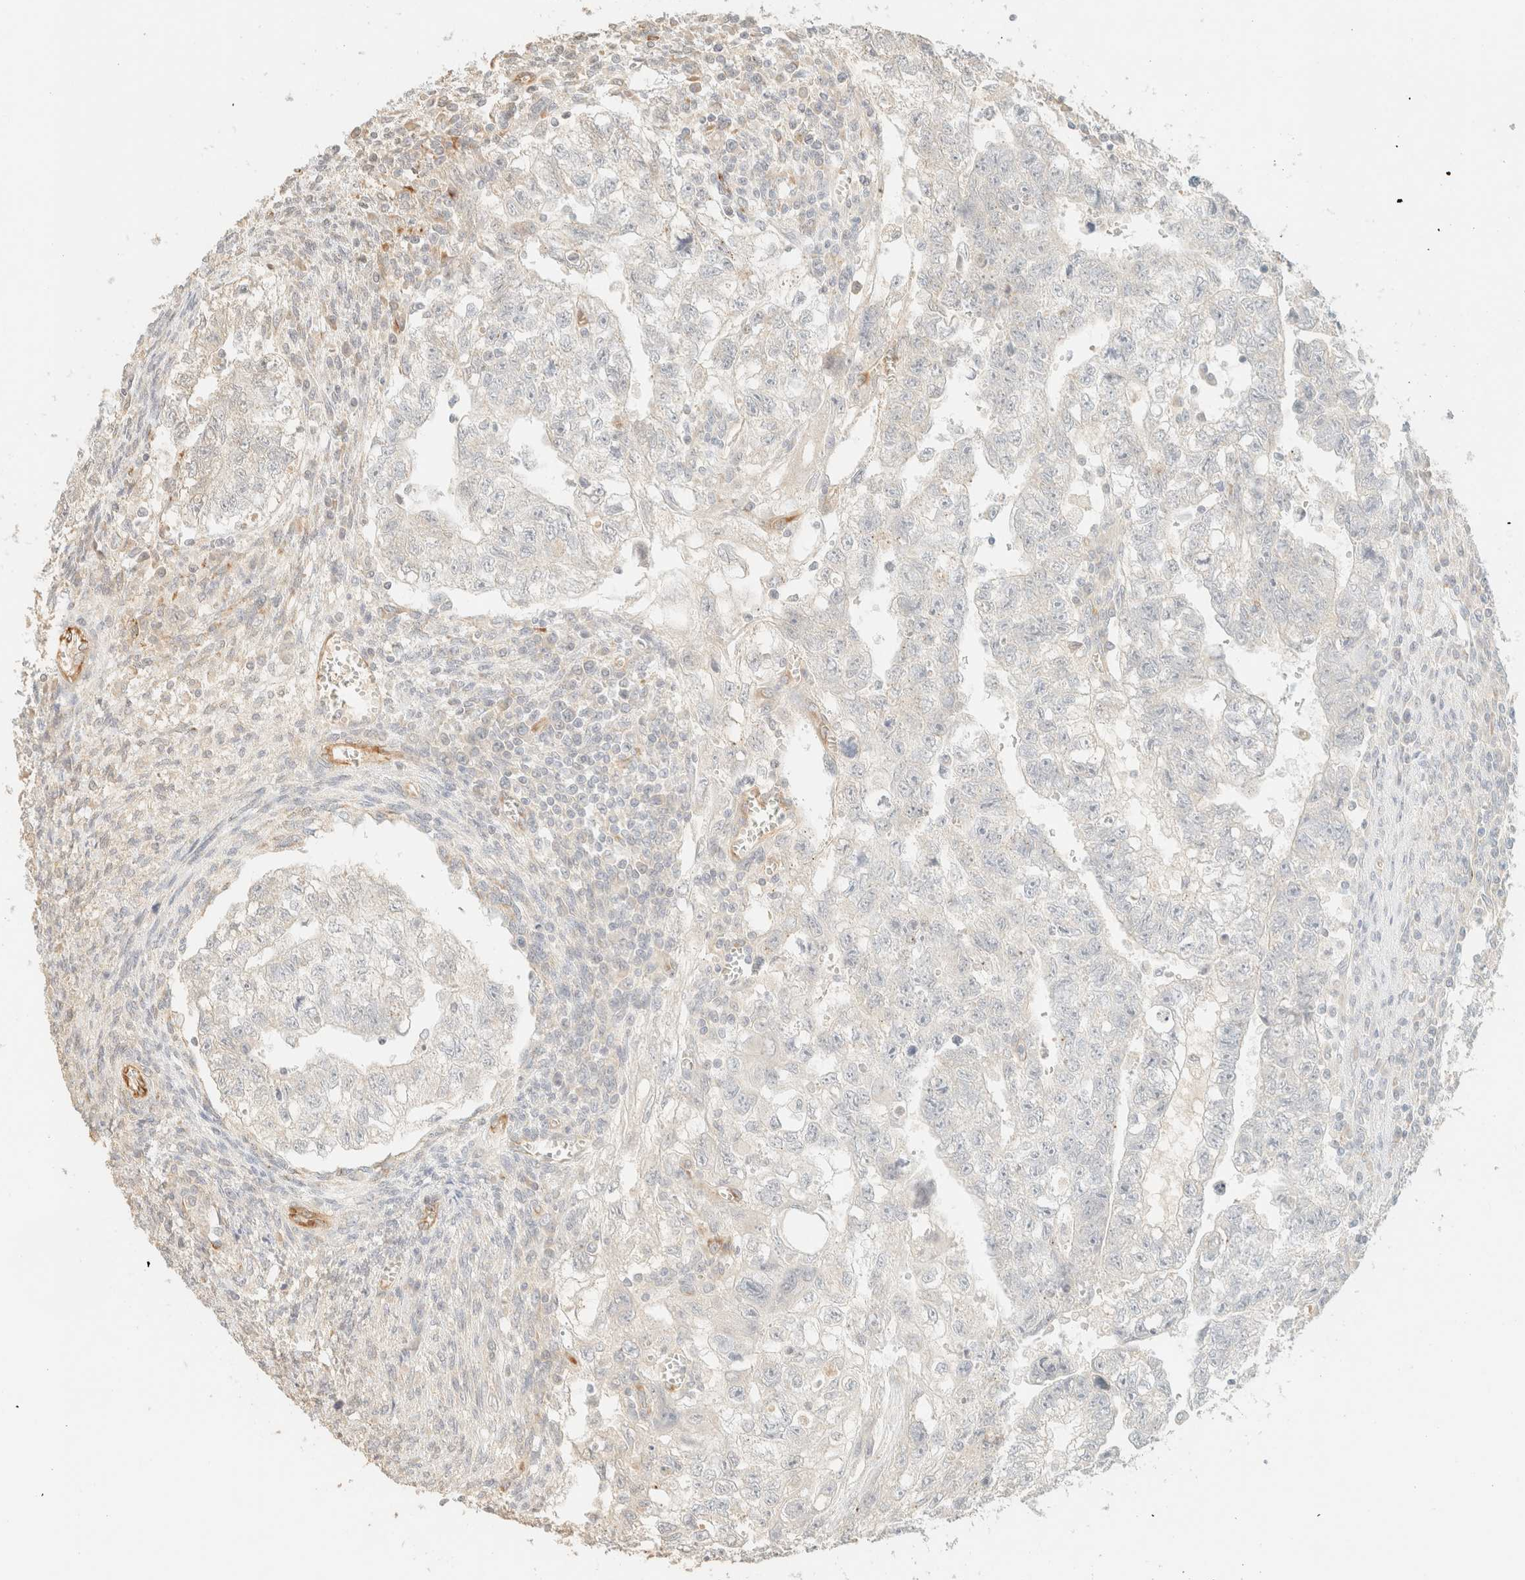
{"staining": {"intensity": "negative", "quantity": "none", "location": "none"}, "tissue": "testis cancer", "cell_type": "Tumor cells", "image_type": "cancer", "snomed": [{"axis": "morphology", "description": "Seminoma, NOS"}, {"axis": "morphology", "description": "Carcinoma, Embryonal, NOS"}, {"axis": "topography", "description": "Testis"}], "caption": "IHC histopathology image of human testis cancer (embryonal carcinoma) stained for a protein (brown), which shows no staining in tumor cells.", "gene": "SPARCL1", "patient": {"sex": "male", "age": 38}}